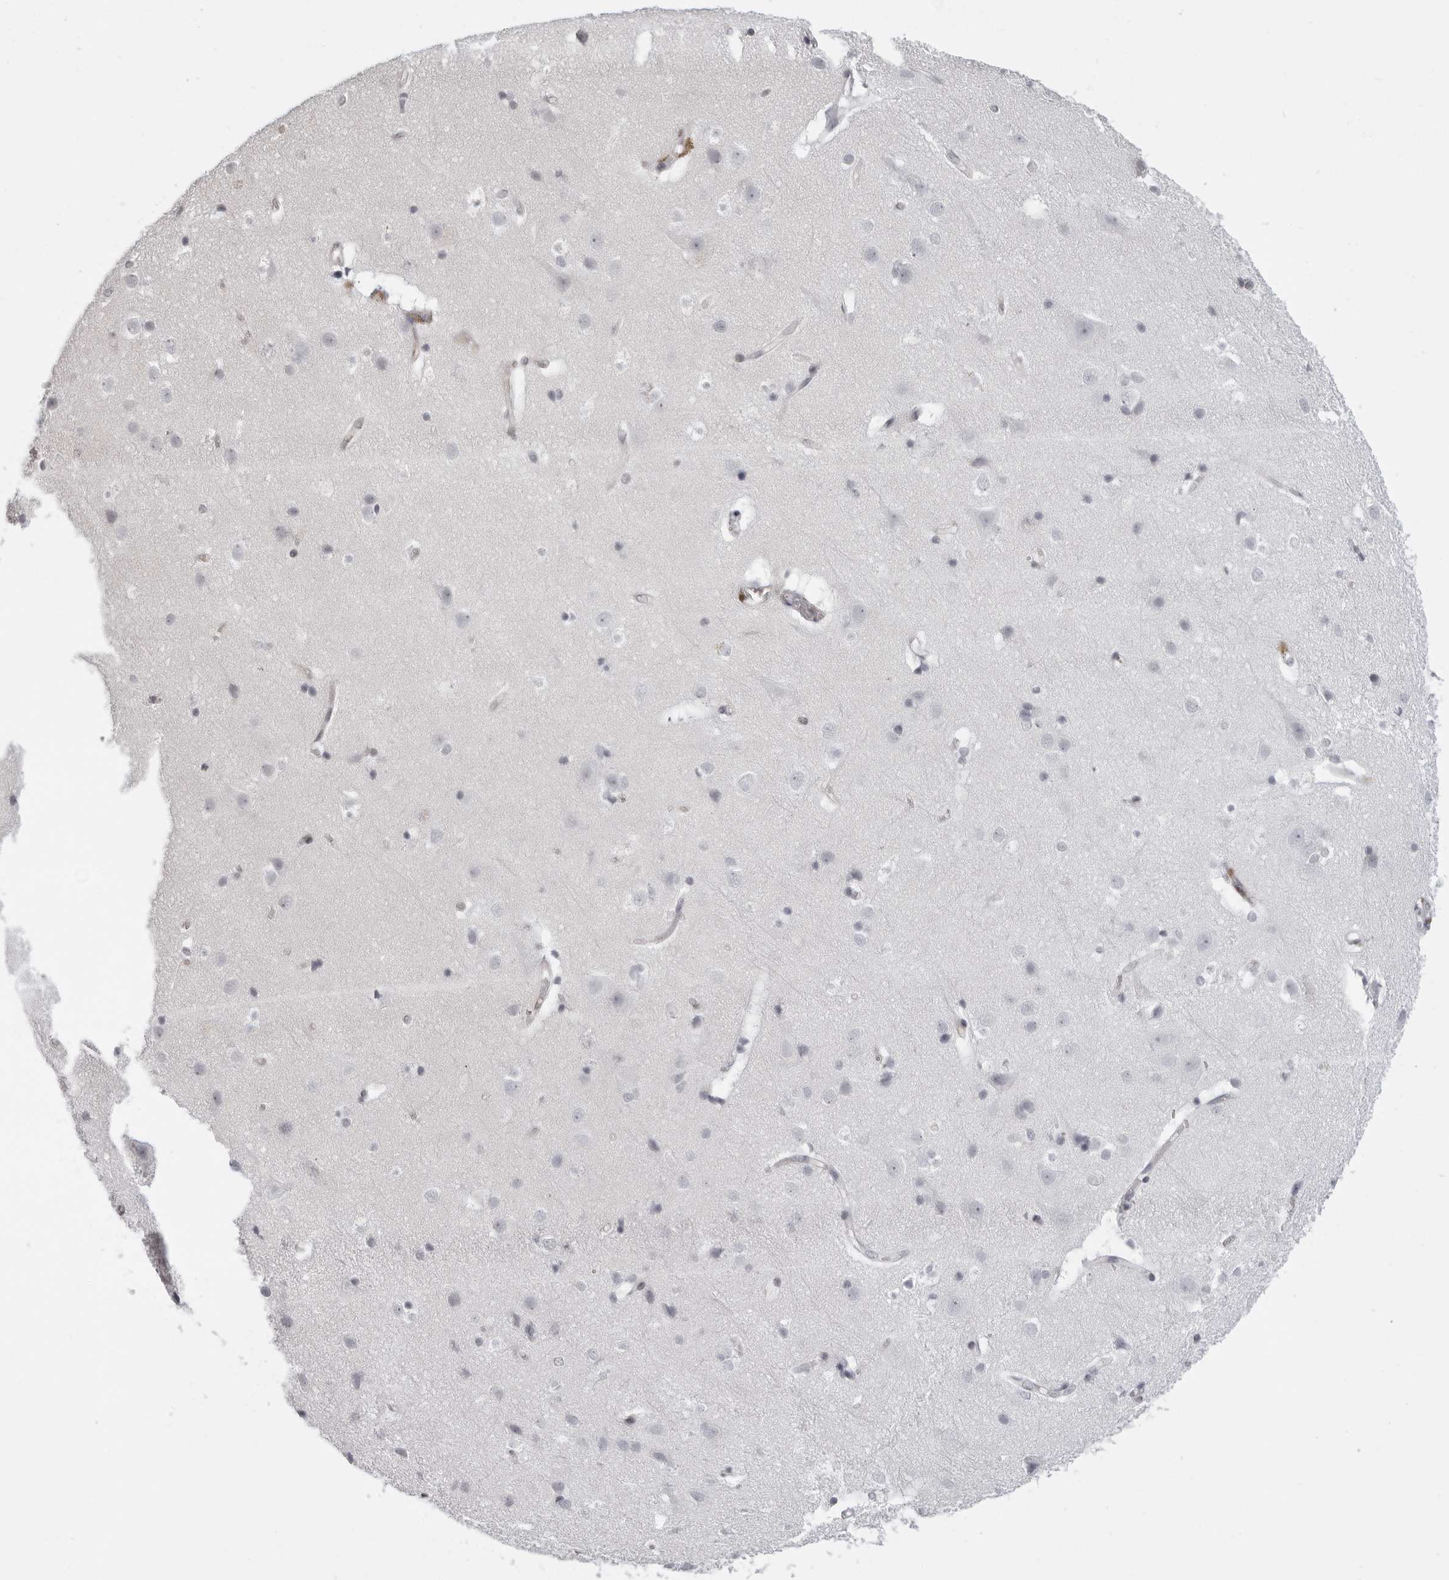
{"staining": {"intensity": "negative", "quantity": "none", "location": "none"}, "tissue": "cerebral cortex", "cell_type": "Endothelial cells", "image_type": "normal", "snomed": [{"axis": "morphology", "description": "Normal tissue, NOS"}, {"axis": "topography", "description": "Cerebral cortex"}], "caption": "Immunohistochemistry (IHC) of normal cerebral cortex displays no positivity in endothelial cells.", "gene": "DNALI1", "patient": {"sex": "male", "age": 54}}